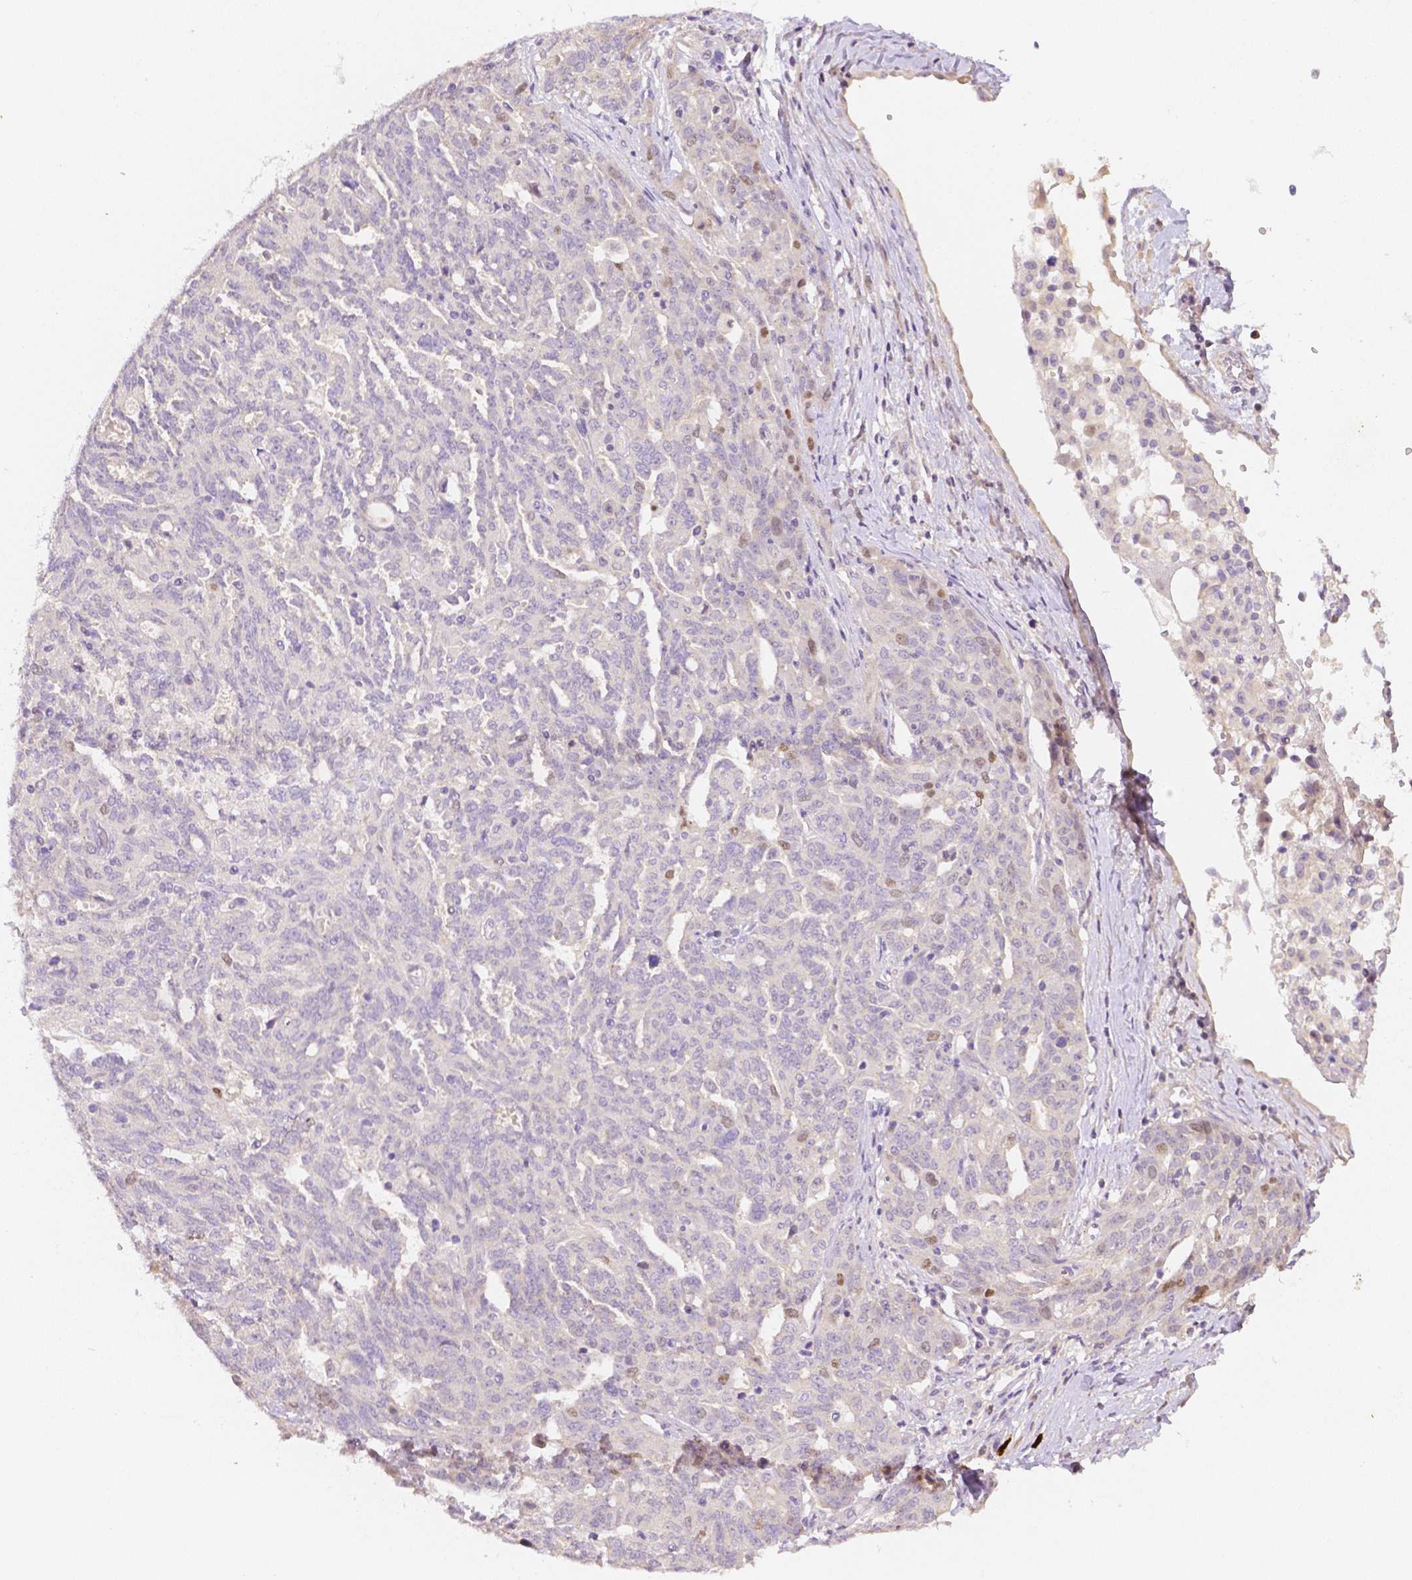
{"staining": {"intensity": "negative", "quantity": "none", "location": "none"}, "tissue": "ovarian cancer", "cell_type": "Tumor cells", "image_type": "cancer", "snomed": [{"axis": "morphology", "description": "Cystadenocarcinoma, serous, NOS"}, {"axis": "topography", "description": "Ovary"}], "caption": "Immunohistochemistry (IHC) image of neoplastic tissue: ovarian cancer (serous cystadenocarcinoma) stained with DAB (3,3'-diaminobenzidine) displays no significant protein expression in tumor cells. Nuclei are stained in blue.", "gene": "C10orf67", "patient": {"sex": "female", "age": 67}}